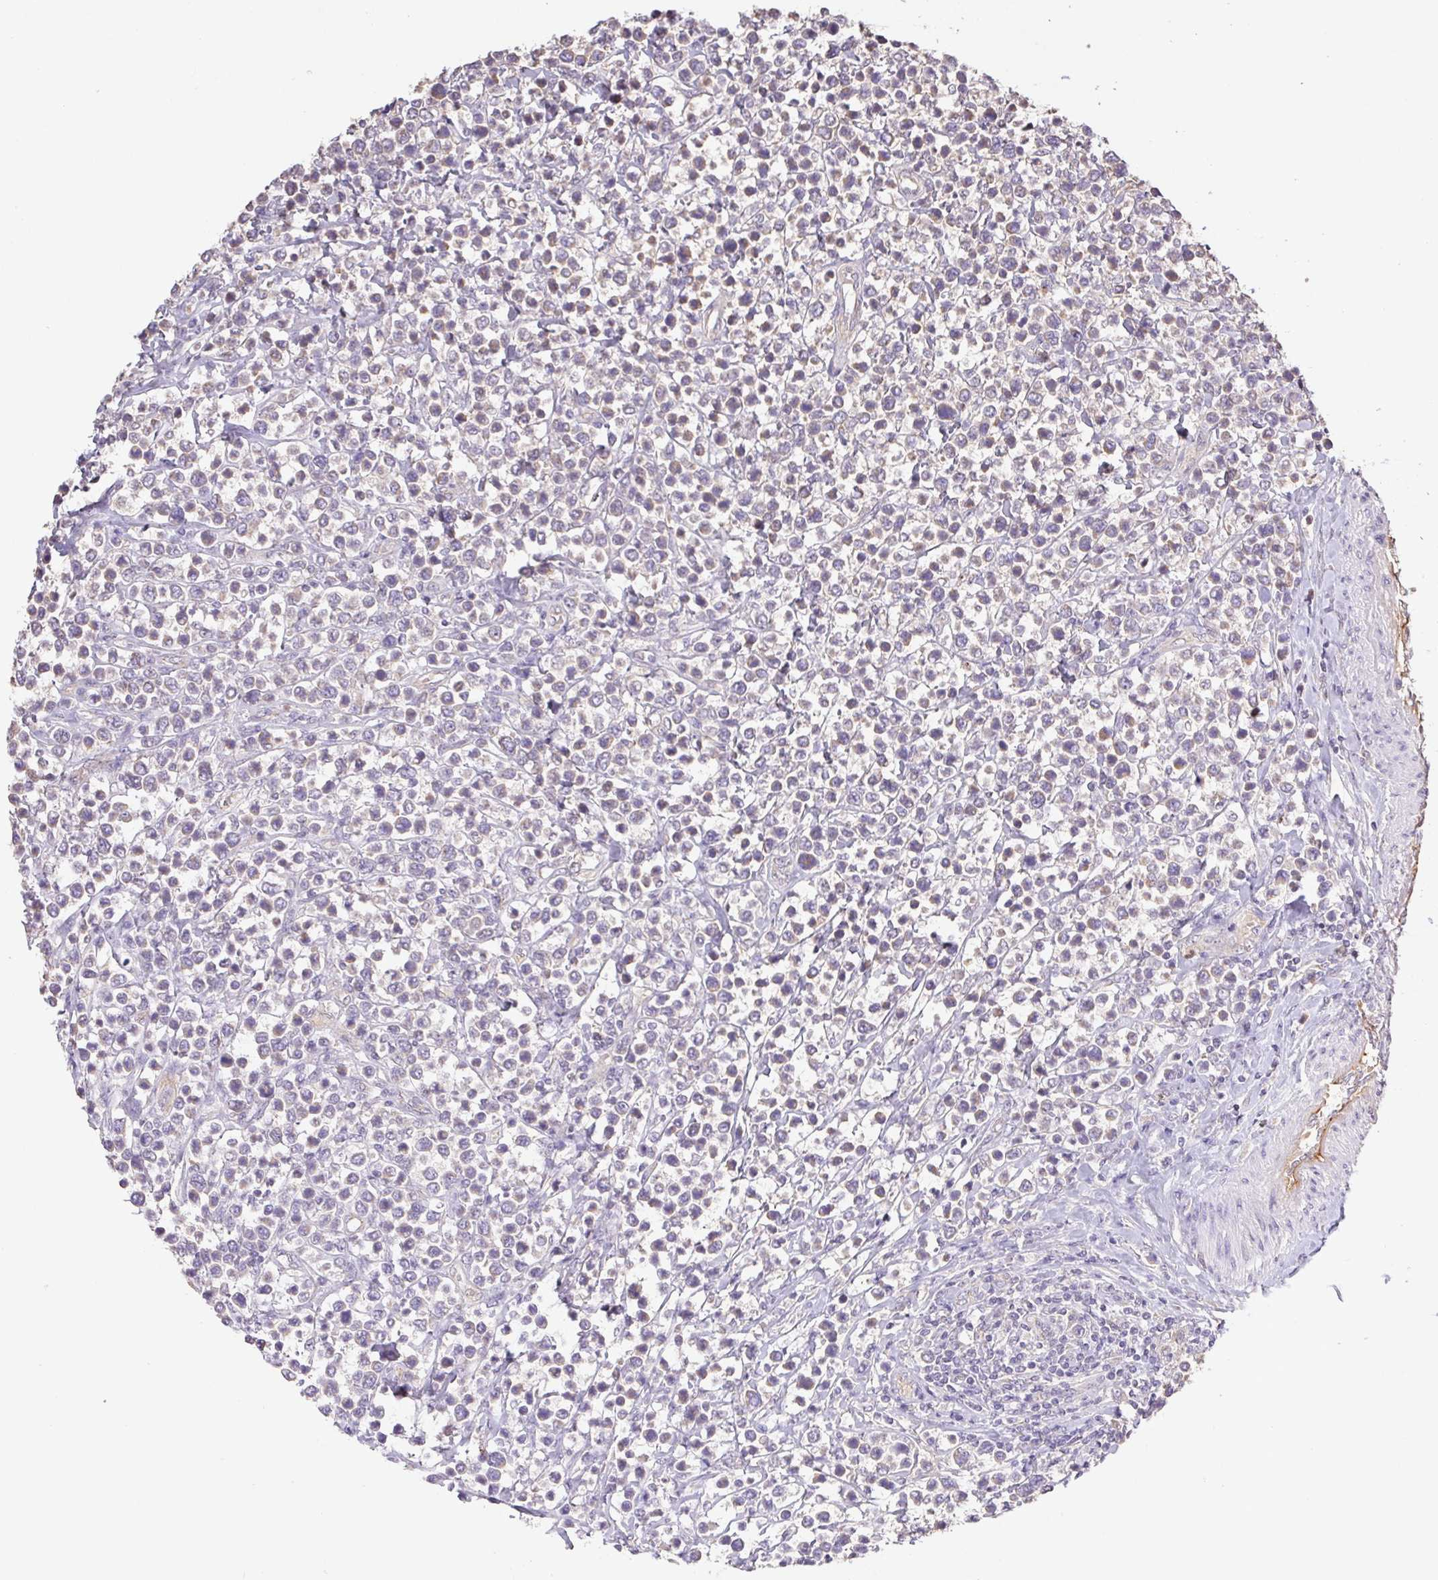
{"staining": {"intensity": "negative", "quantity": "none", "location": "none"}, "tissue": "lymphoma", "cell_type": "Tumor cells", "image_type": "cancer", "snomed": [{"axis": "morphology", "description": "Malignant lymphoma, non-Hodgkin's type, High grade"}, {"axis": "topography", "description": "Soft tissue"}], "caption": "A photomicrograph of human malignant lymphoma, non-Hodgkin's type (high-grade) is negative for staining in tumor cells.", "gene": "RAB11A", "patient": {"sex": "female", "age": 56}}